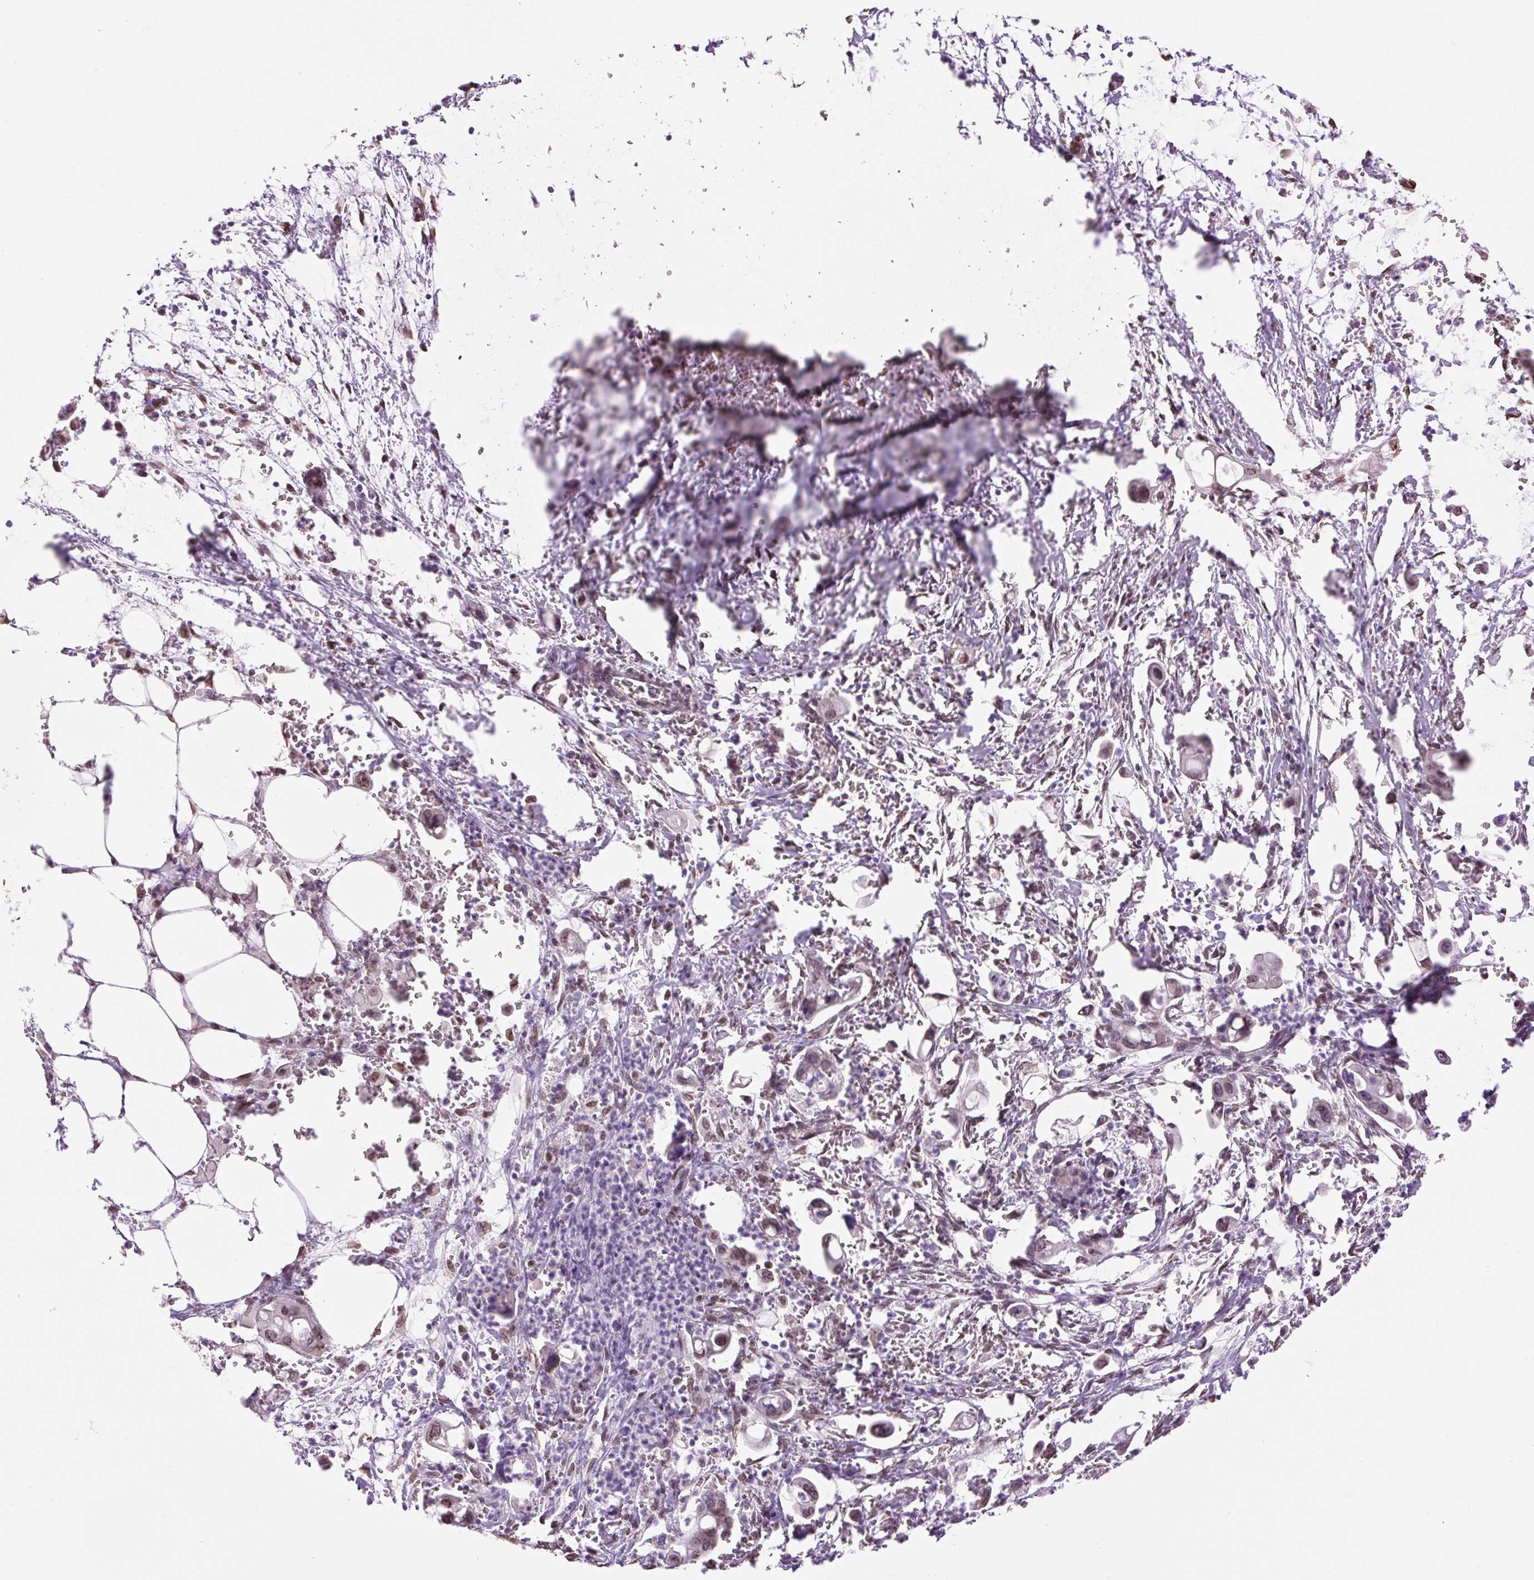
{"staining": {"intensity": "moderate", "quantity": "25%-75%", "location": "nuclear"}, "tissue": "pancreatic cancer", "cell_type": "Tumor cells", "image_type": "cancer", "snomed": [{"axis": "morphology", "description": "Adenocarcinoma, NOS"}, {"axis": "topography", "description": "Pancreas"}], "caption": "This is a photomicrograph of immunohistochemistry staining of pancreatic cancer (adenocarcinoma), which shows moderate positivity in the nuclear of tumor cells.", "gene": "ZNF224", "patient": {"sex": "male", "age": 61}}